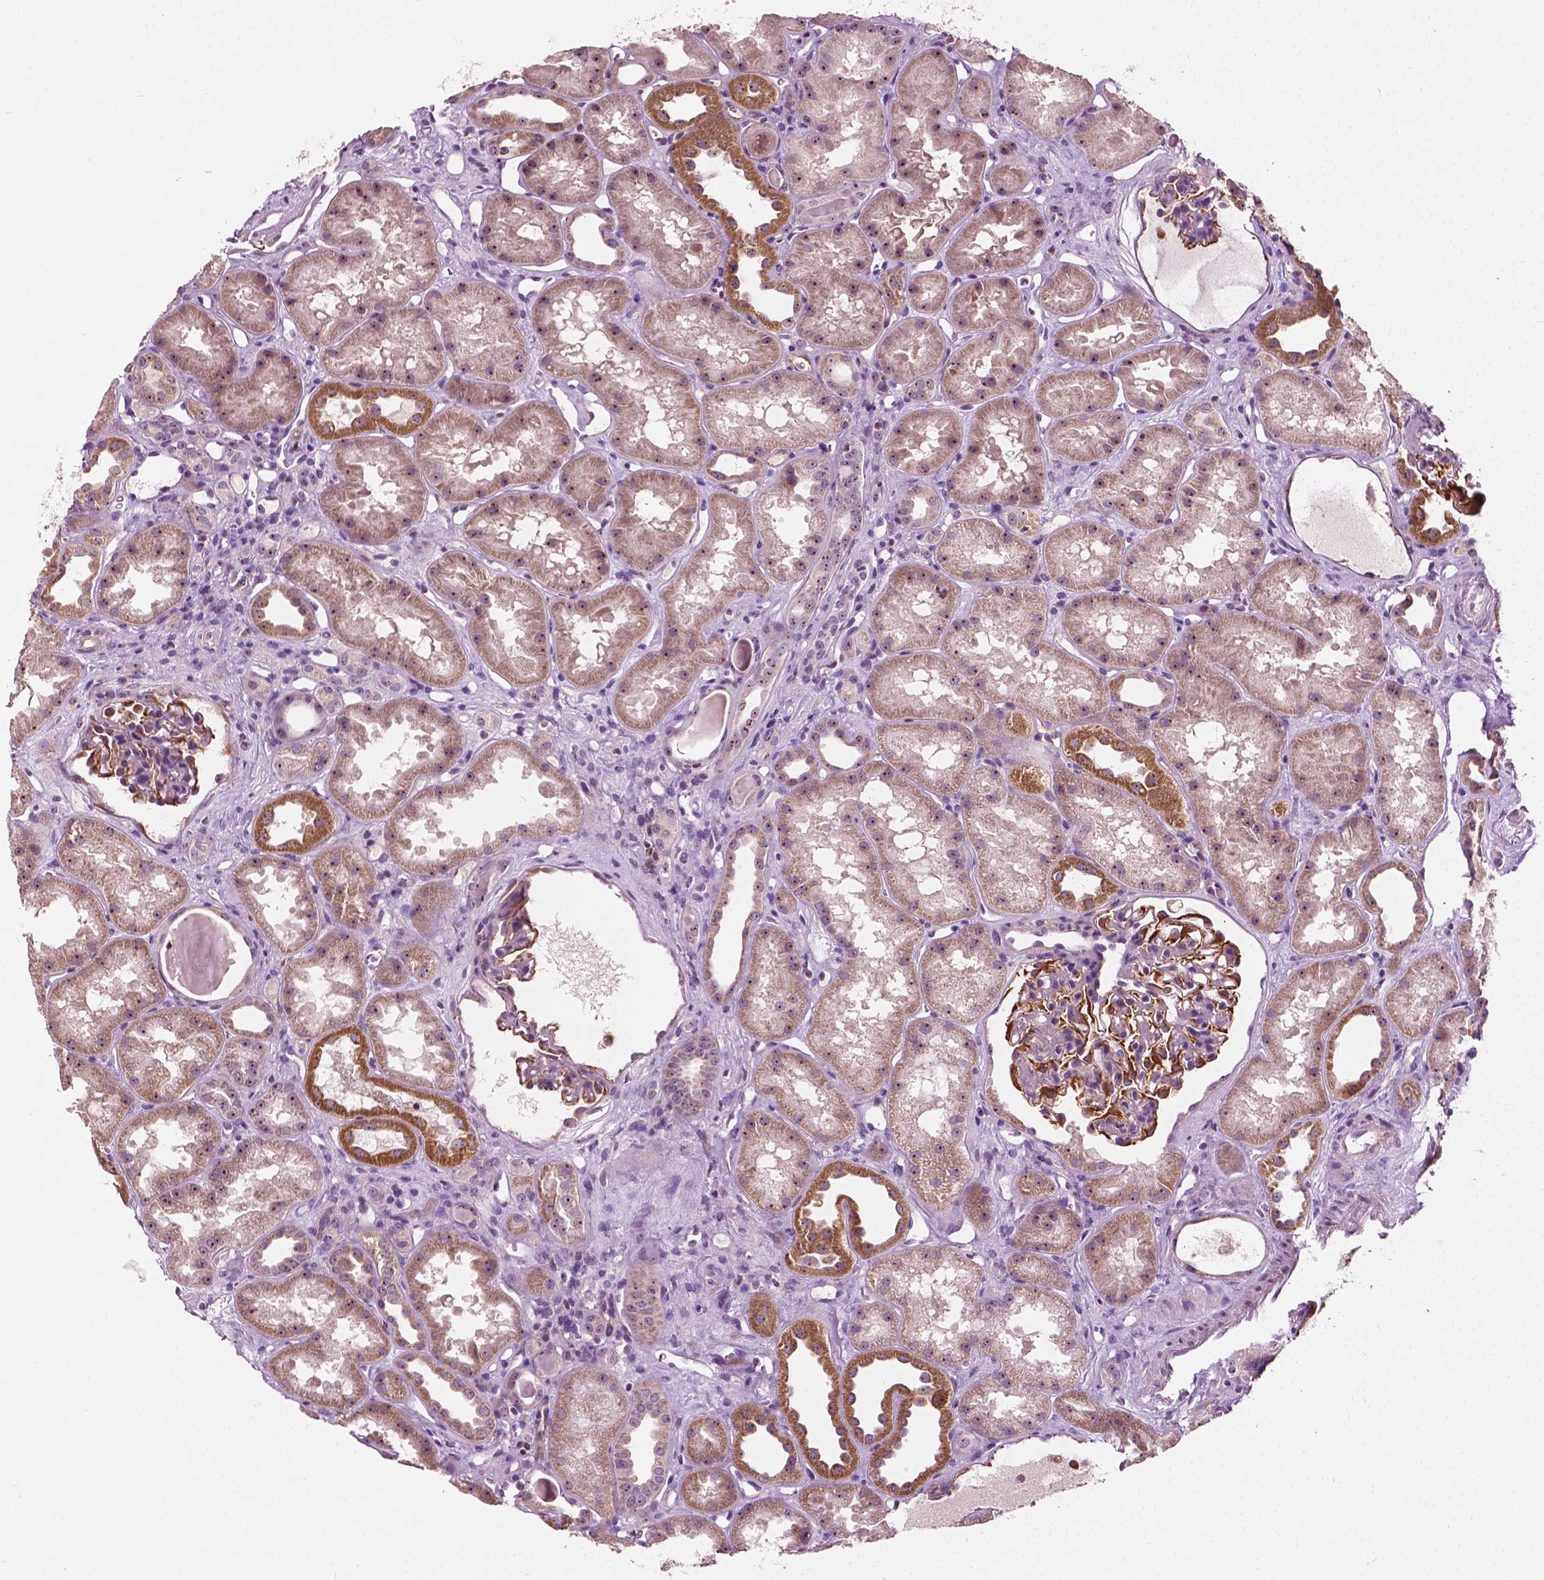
{"staining": {"intensity": "moderate", "quantity": "<25%", "location": "cytoplasmic/membranous,nuclear"}, "tissue": "kidney", "cell_type": "Cells in glomeruli", "image_type": "normal", "snomed": [{"axis": "morphology", "description": "Normal tissue, NOS"}, {"axis": "topography", "description": "Kidney"}], "caption": "Unremarkable kidney was stained to show a protein in brown. There is low levels of moderate cytoplasmic/membranous,nuclear positivity in approximately <25% of cells in glomeruli.", "gene": "ODF3L2", "patient": {"sex": "male", "age": 61}}